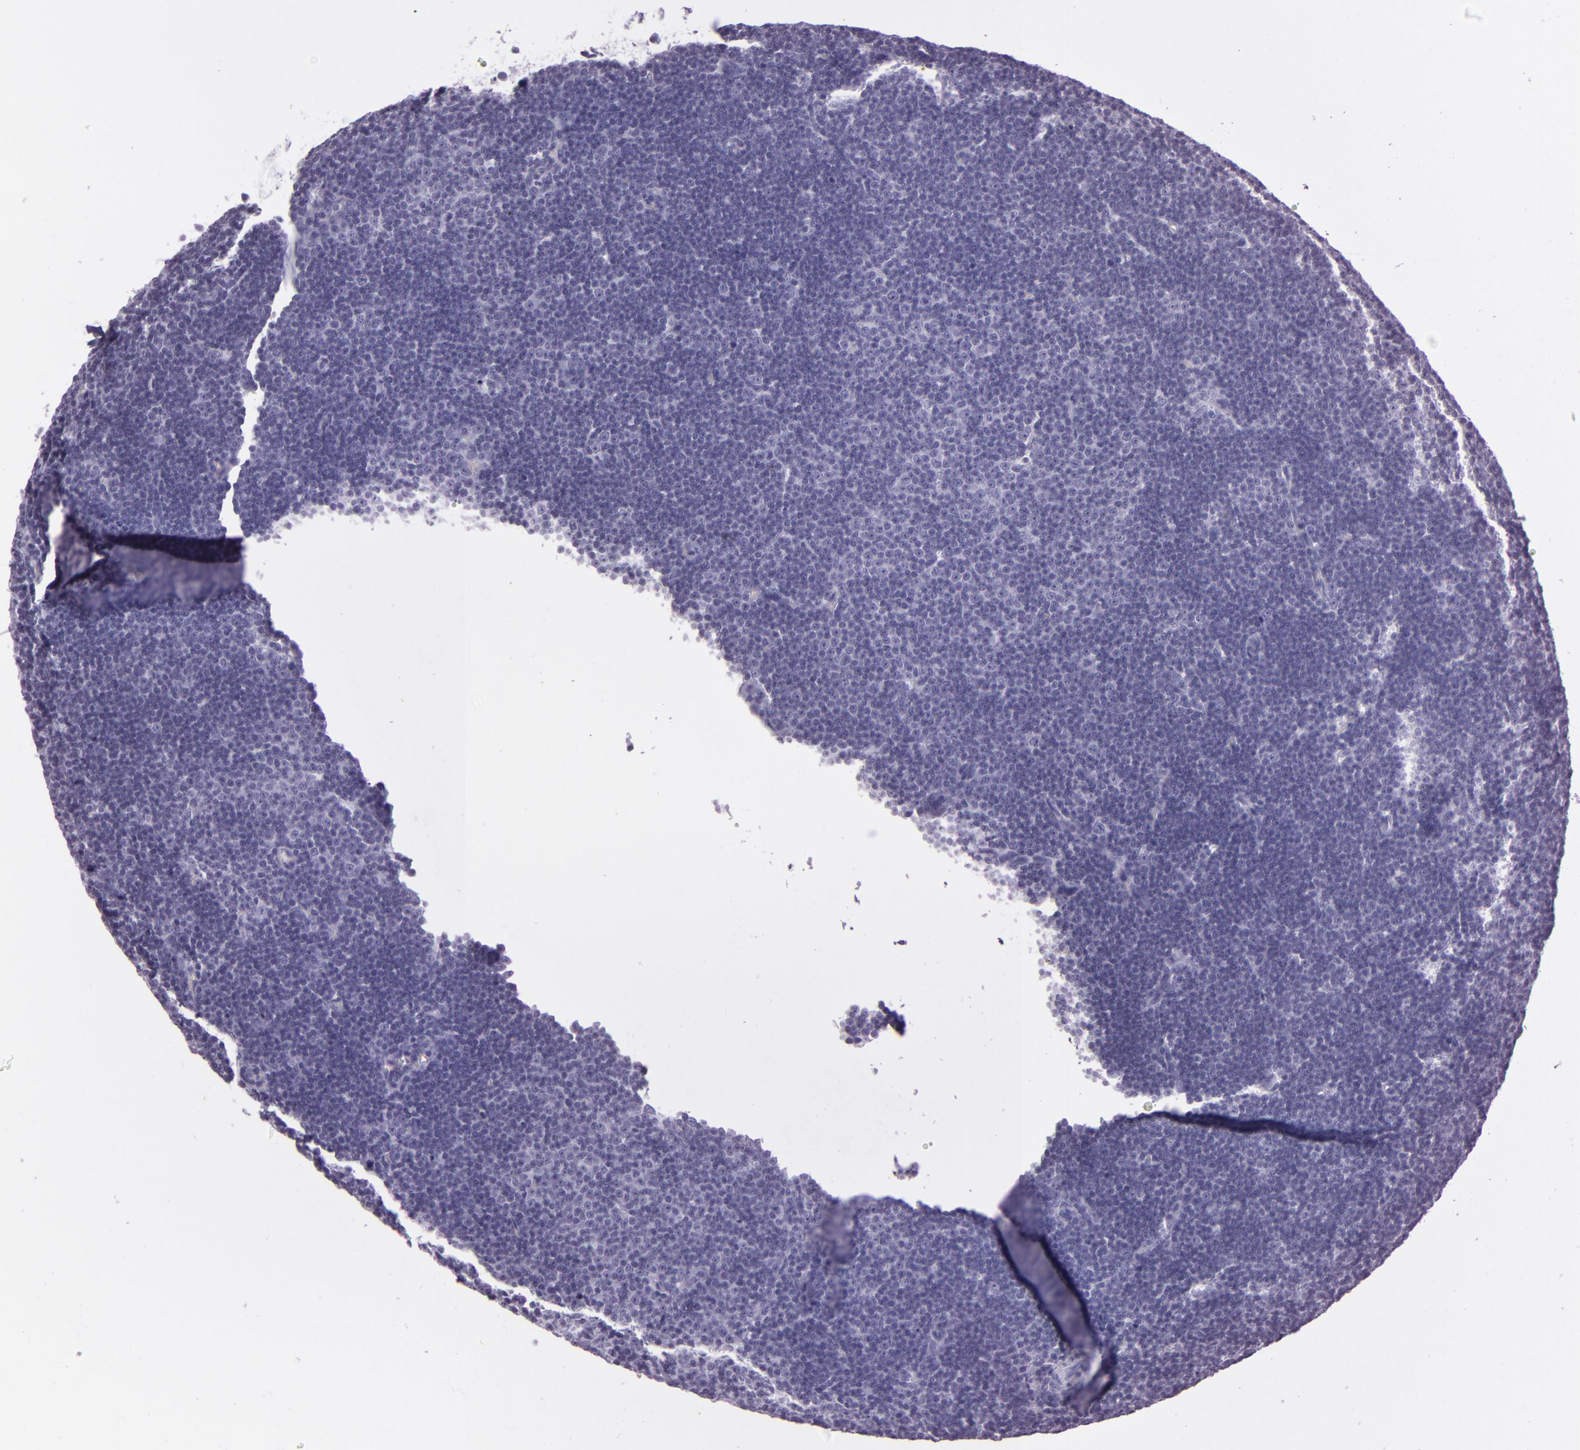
{"staining": {"intensity": "negative", "quantity": "none", "location": "none"}, "tissue": "lymphoma", "cell_type": "Tumor cells", "image_type": "cancer", "snomed": [{"axis": "morphology", "description": "Malignant lymphoma, non-Hodgkin's type, Low grade"}, {"axis": "topography", "description": "Lymph node"}], "caption": "Micrograph shows no protein positivity in tumor cells of malignant lymphoma, non-Hodgkin's type (low-grade) tissue.", "gene": "MUC6", "patient": {"sex": "male", "age": 57}}